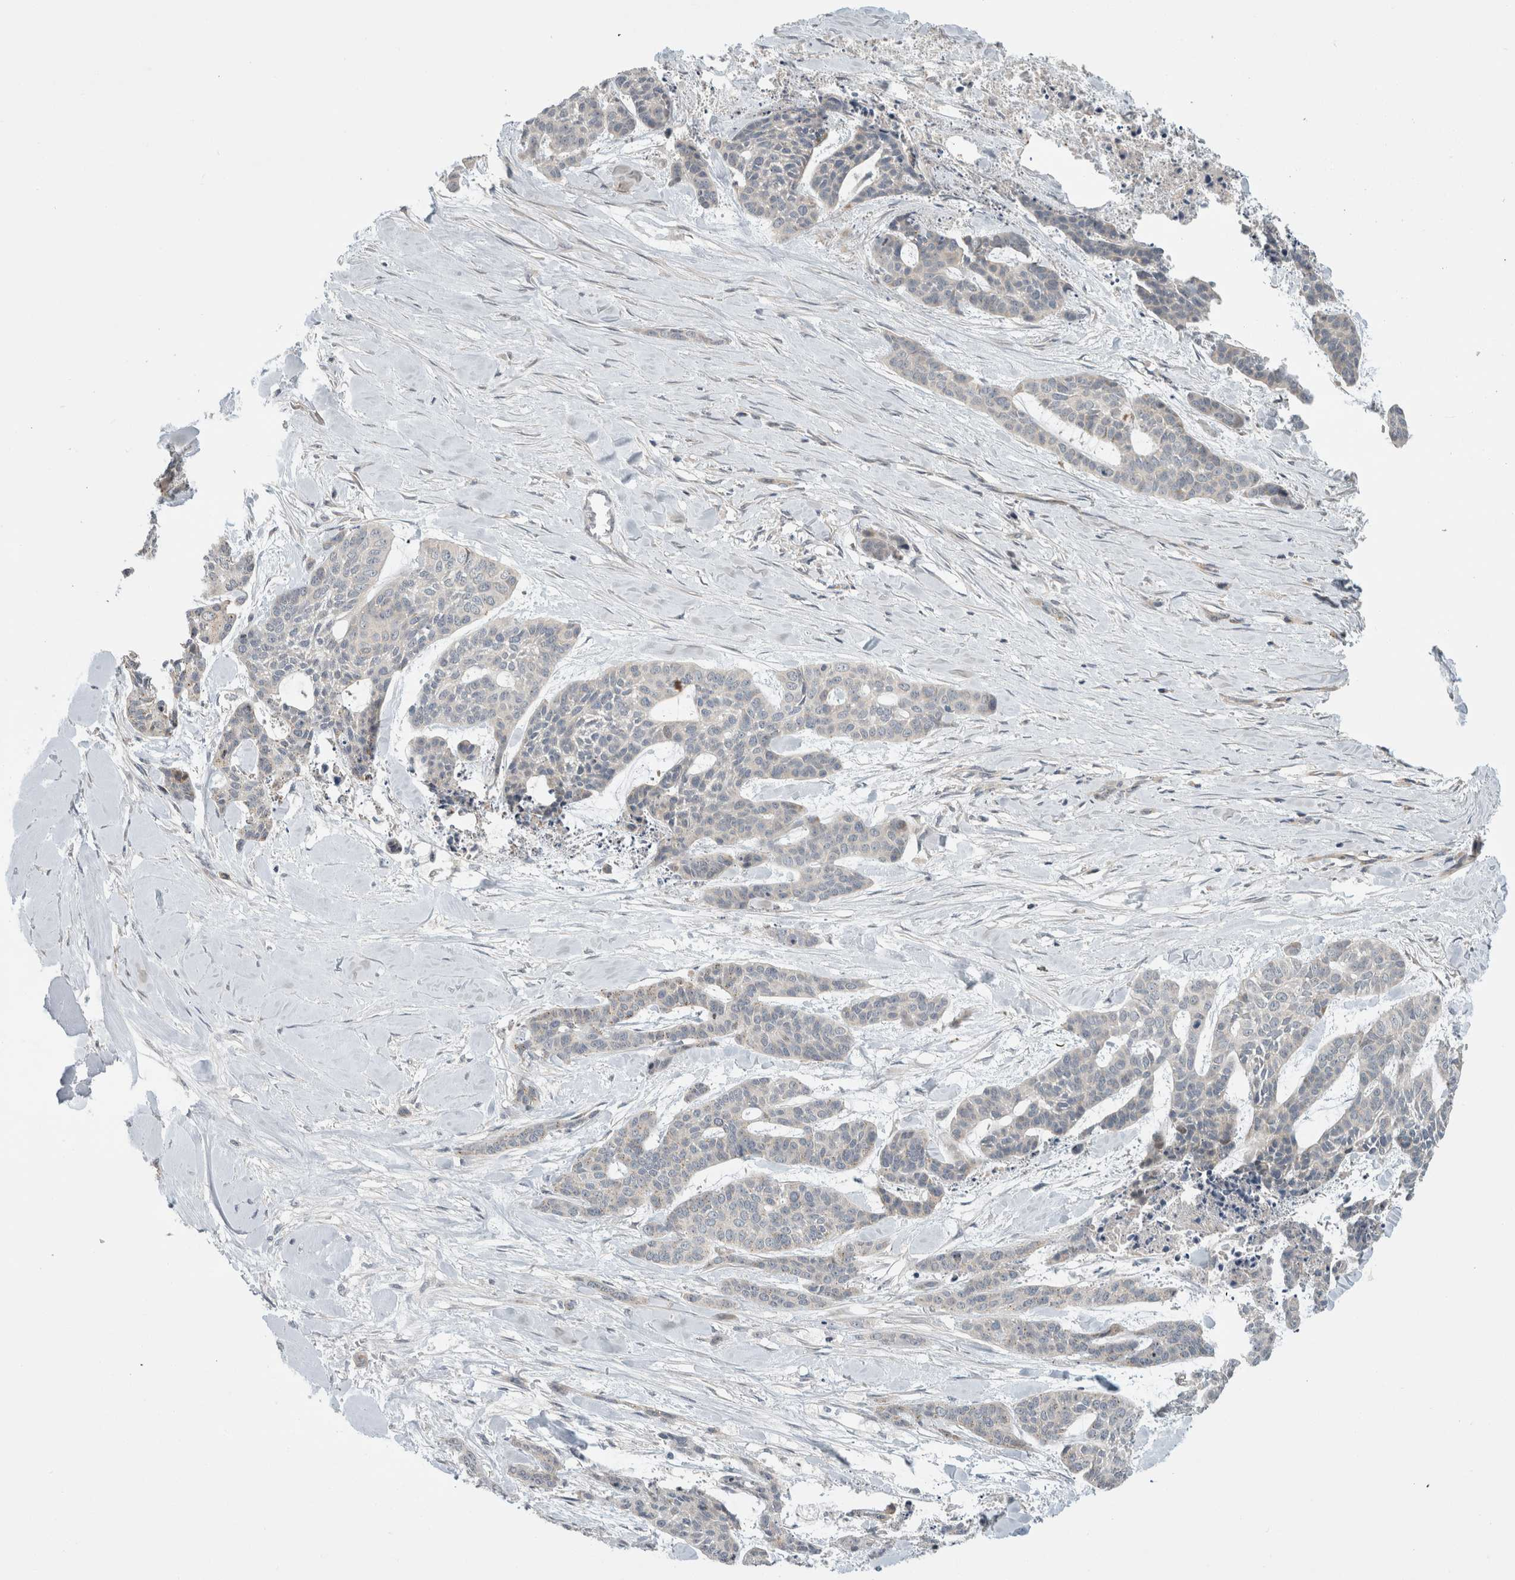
{"staining": {"intensity": "negative", "quantity": "none", "location": "none"}, "tissue": "skin cancer", "cell_type": "Tumor cells", "image_type": "cancer", "snomed": [{"axis": "morphology", "description": "Basal cell carcinoma"}, {"axis": "topography", "description": "Skin"}], "caption": "Immunohistochemical staining of human skin cancer displays no significant expression in tumor cells.", "gene": "KPNA5", "patient": {"sex": "female", "age": 64}}